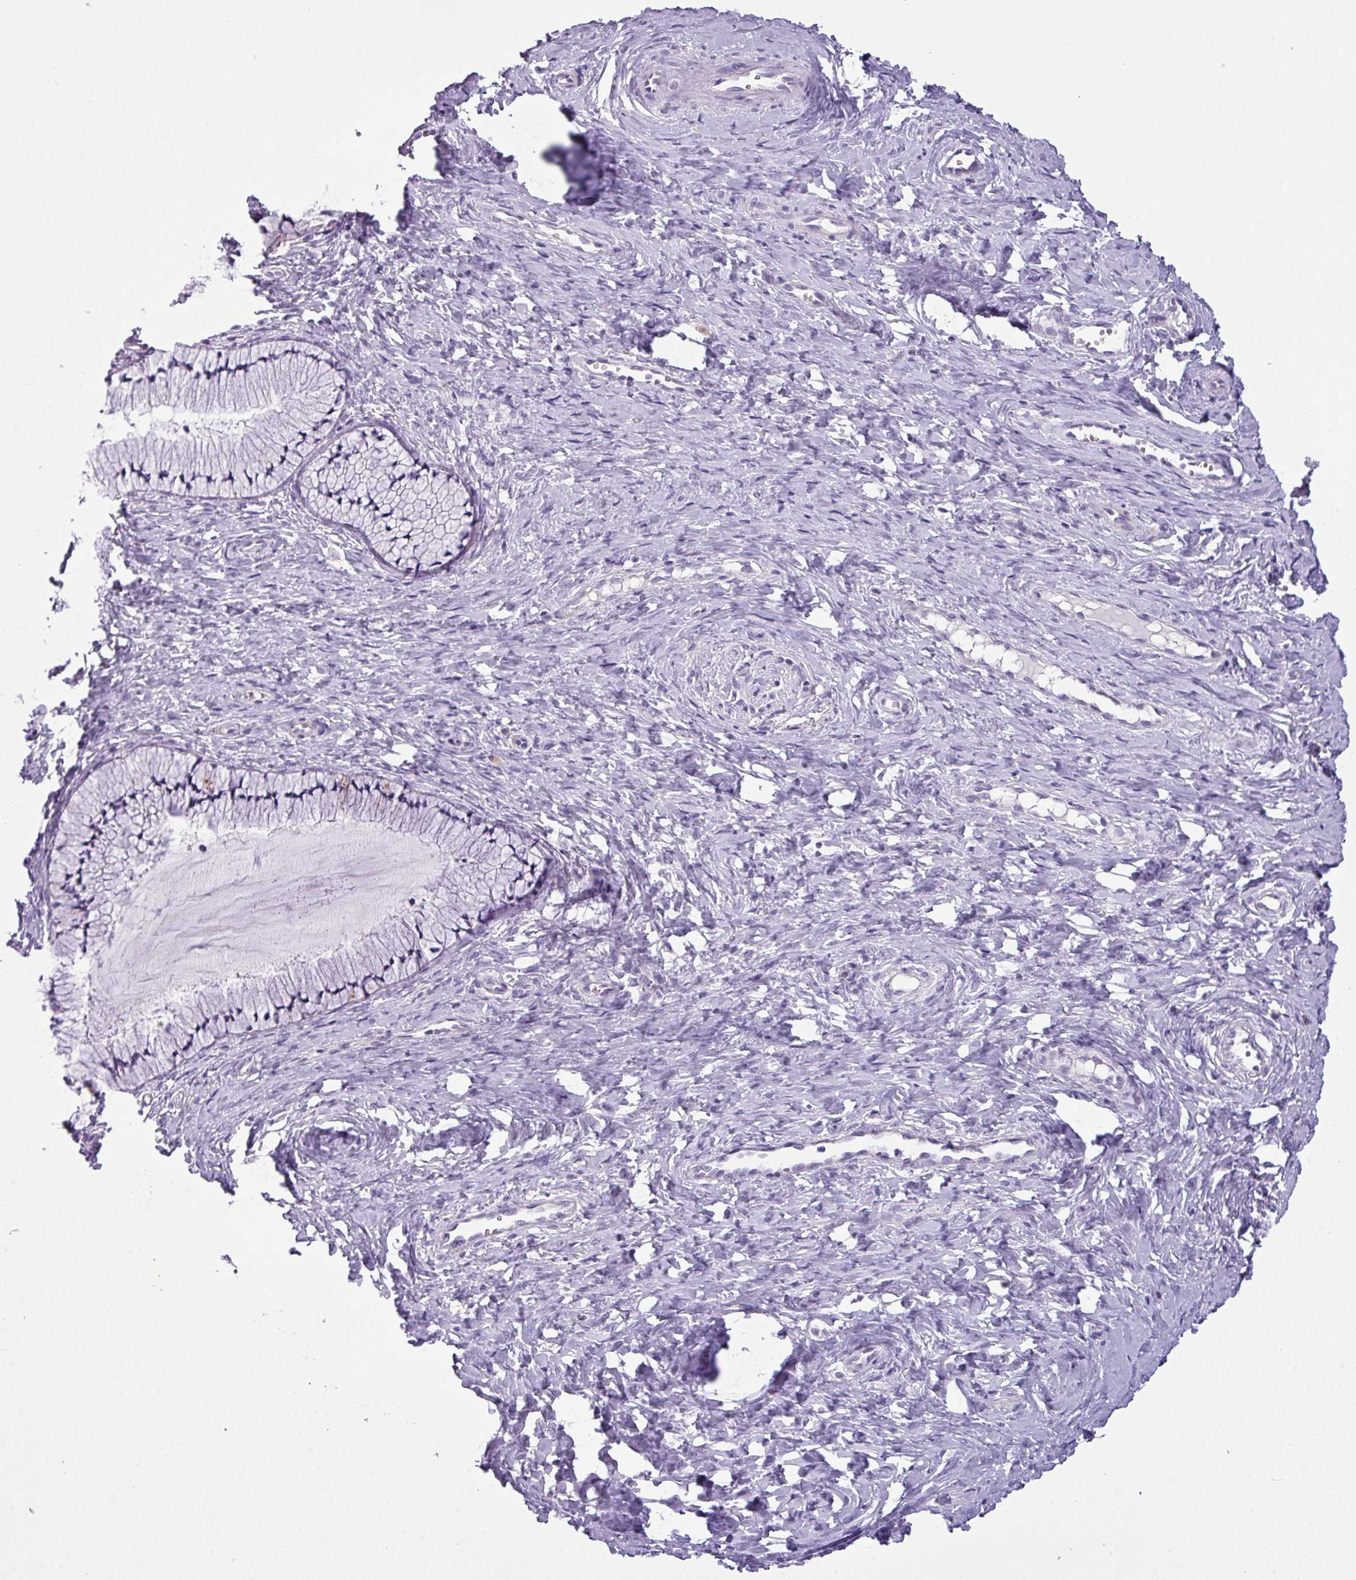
{"staining": {"intensity": "weak", "quantity": "<25%", "location": "cytoplasmic/membranous"}, "tissue": "cervix", "cell_type": "Glandular cells", "image_type": "normal", "snomed": [{"axis": "morphology", "description": "Normal tissue, NOS"}, {"axis": "topography", "description": "Cervix"}], "caption": "Immunohistochemical staining of normal cervix exhibits no significant positivity in glandular cells. (IHC, brightfield microscopy, high magnification).", "gene": "TOR1AIP2", "patient": {"sex": "female", "age": 36}}